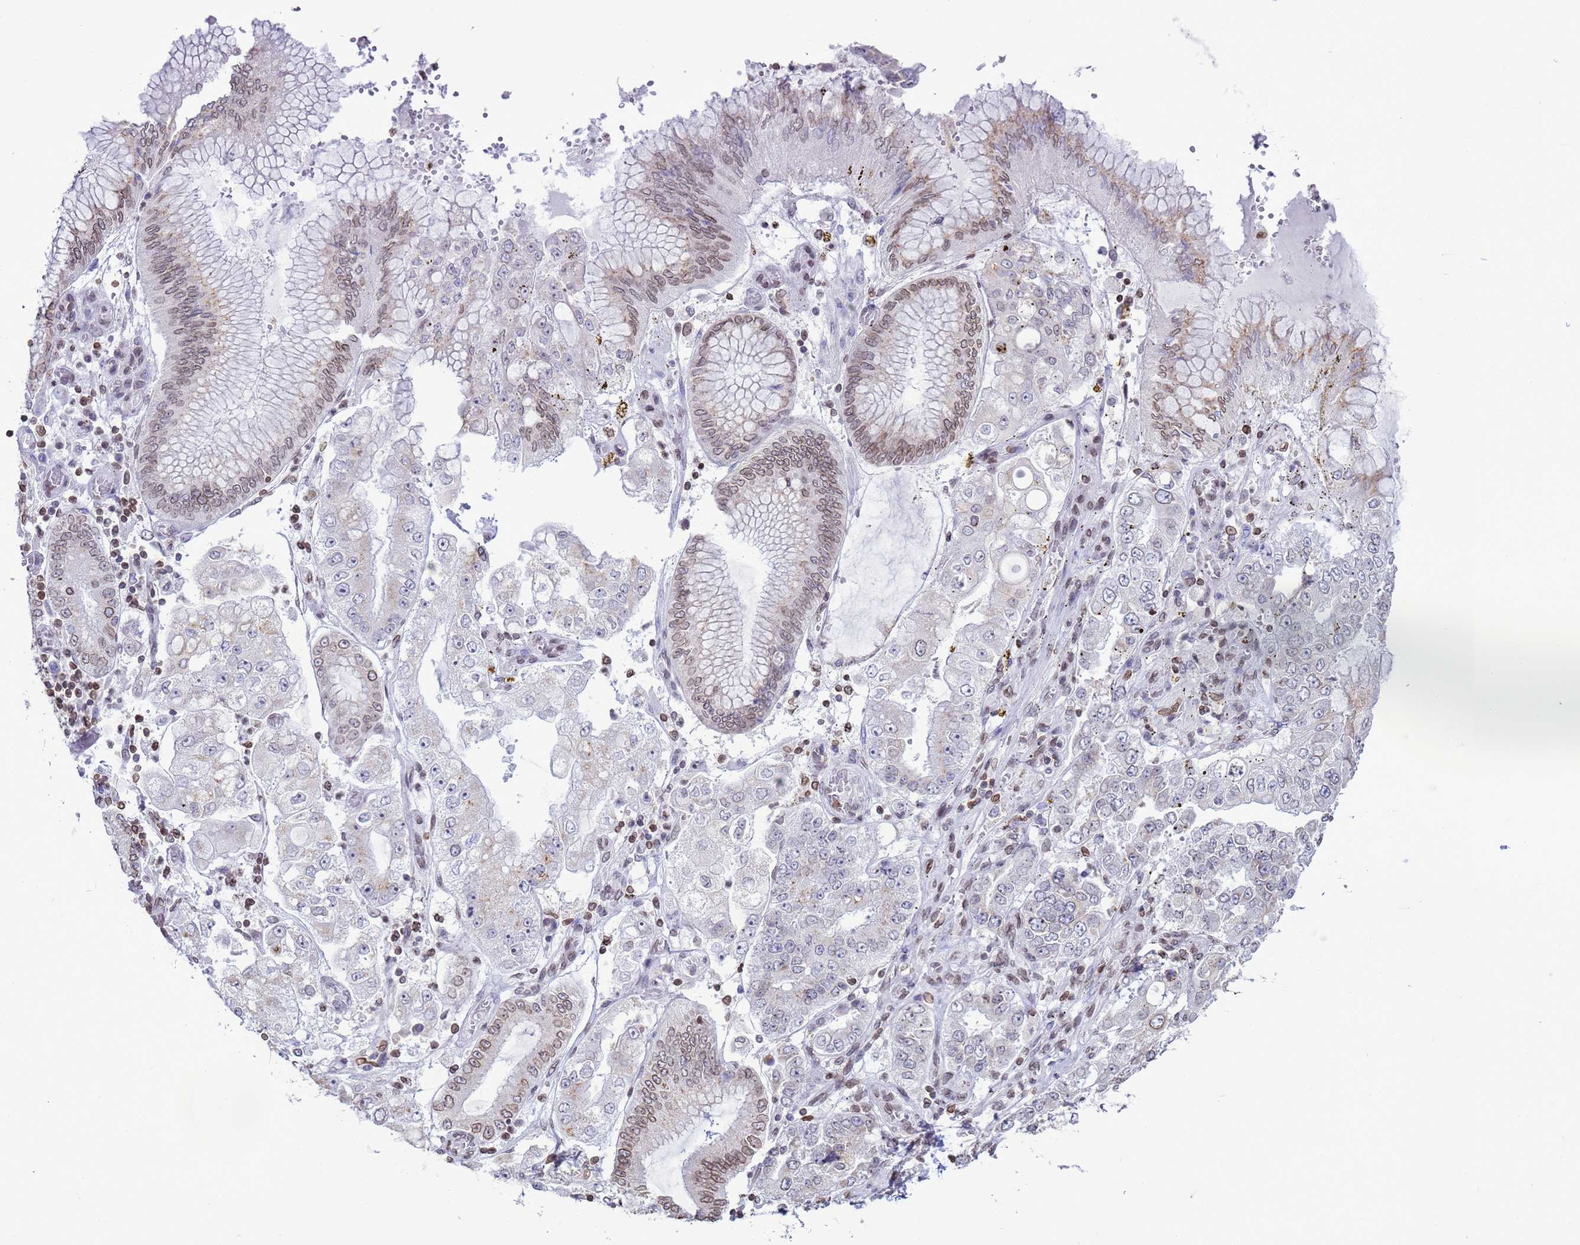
{"staining": {"intensity": "weak", "quantity": "<25%", "location": "cytoplasmic/membranous,nuclear"}, "tissue": "stomach cancer", "cell_type": "Tumor cells", "image_type": "cancer", "snomed": [{"axis": "morphology", "description": "Adenocarcinoma, NOS"}, {"axis": "topography", "description": "Stomach"}], "caption": "High magnification brightfield microscopy of stomach cancer stained with DAB (3,3'-diaminobenzidine) (brown) and counterstained with hematoxylin (blue): tumor cells show no significant staining.", "gene": "DHX37", "patient": {"sex": "male", "age": 76}}